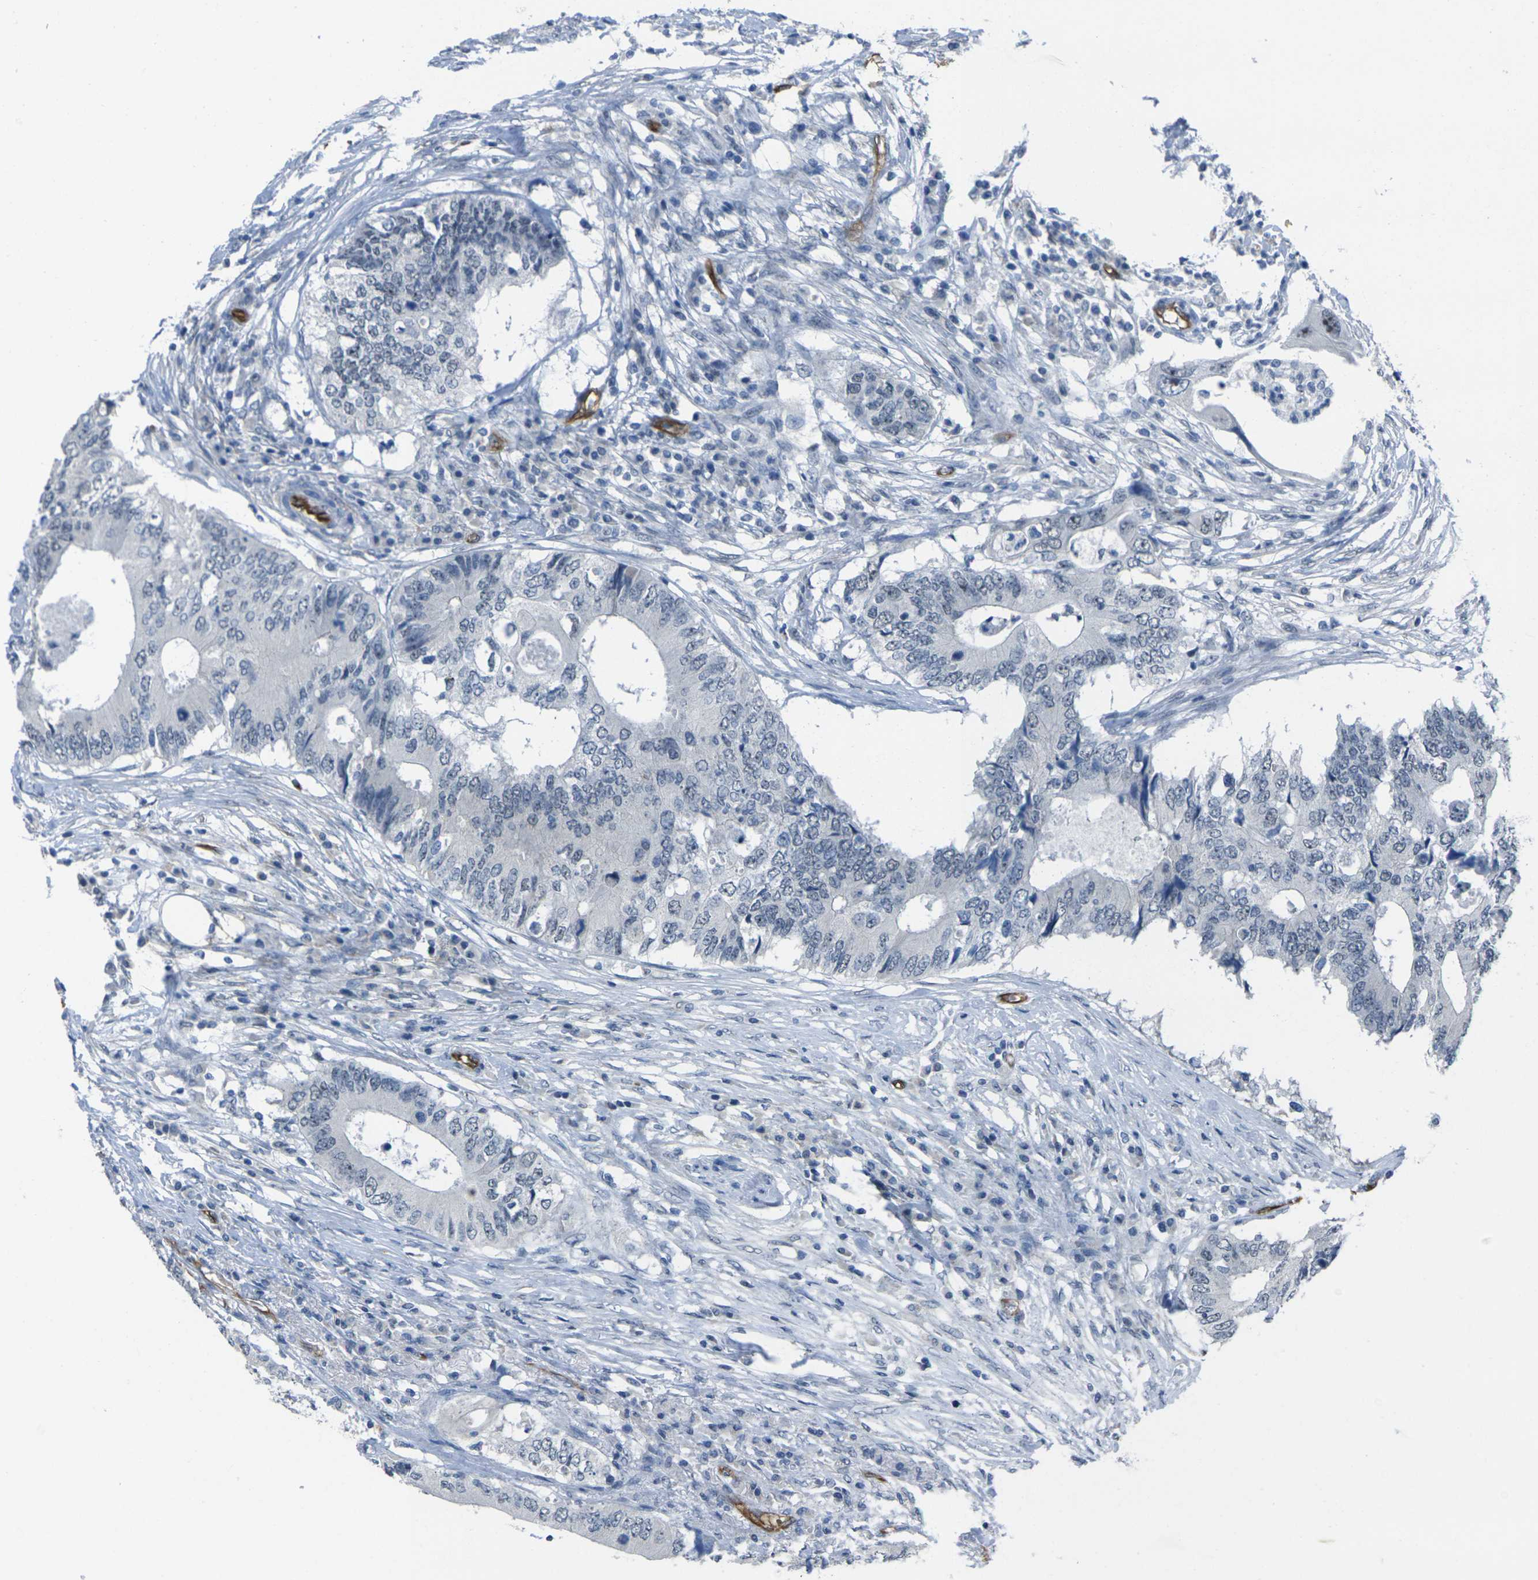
{"staining": {"intensity": "negative", "quantity": "none", "location": "none"}, "tissue": "colorectal cancer", "cell_type": "Tumor cells", "image_type": "cancer", "snomed": [{"axis": "morphology", "description": "Adenocarcinoma, NOS"}, {"axis": "topography", "description": "Colon"}], "caption": "Tumor cells show no significant protein positivity in colorectal adenocarcinoma.", "gene": "HSPA12B", "patient": {"sex": "male", "age": 71}}